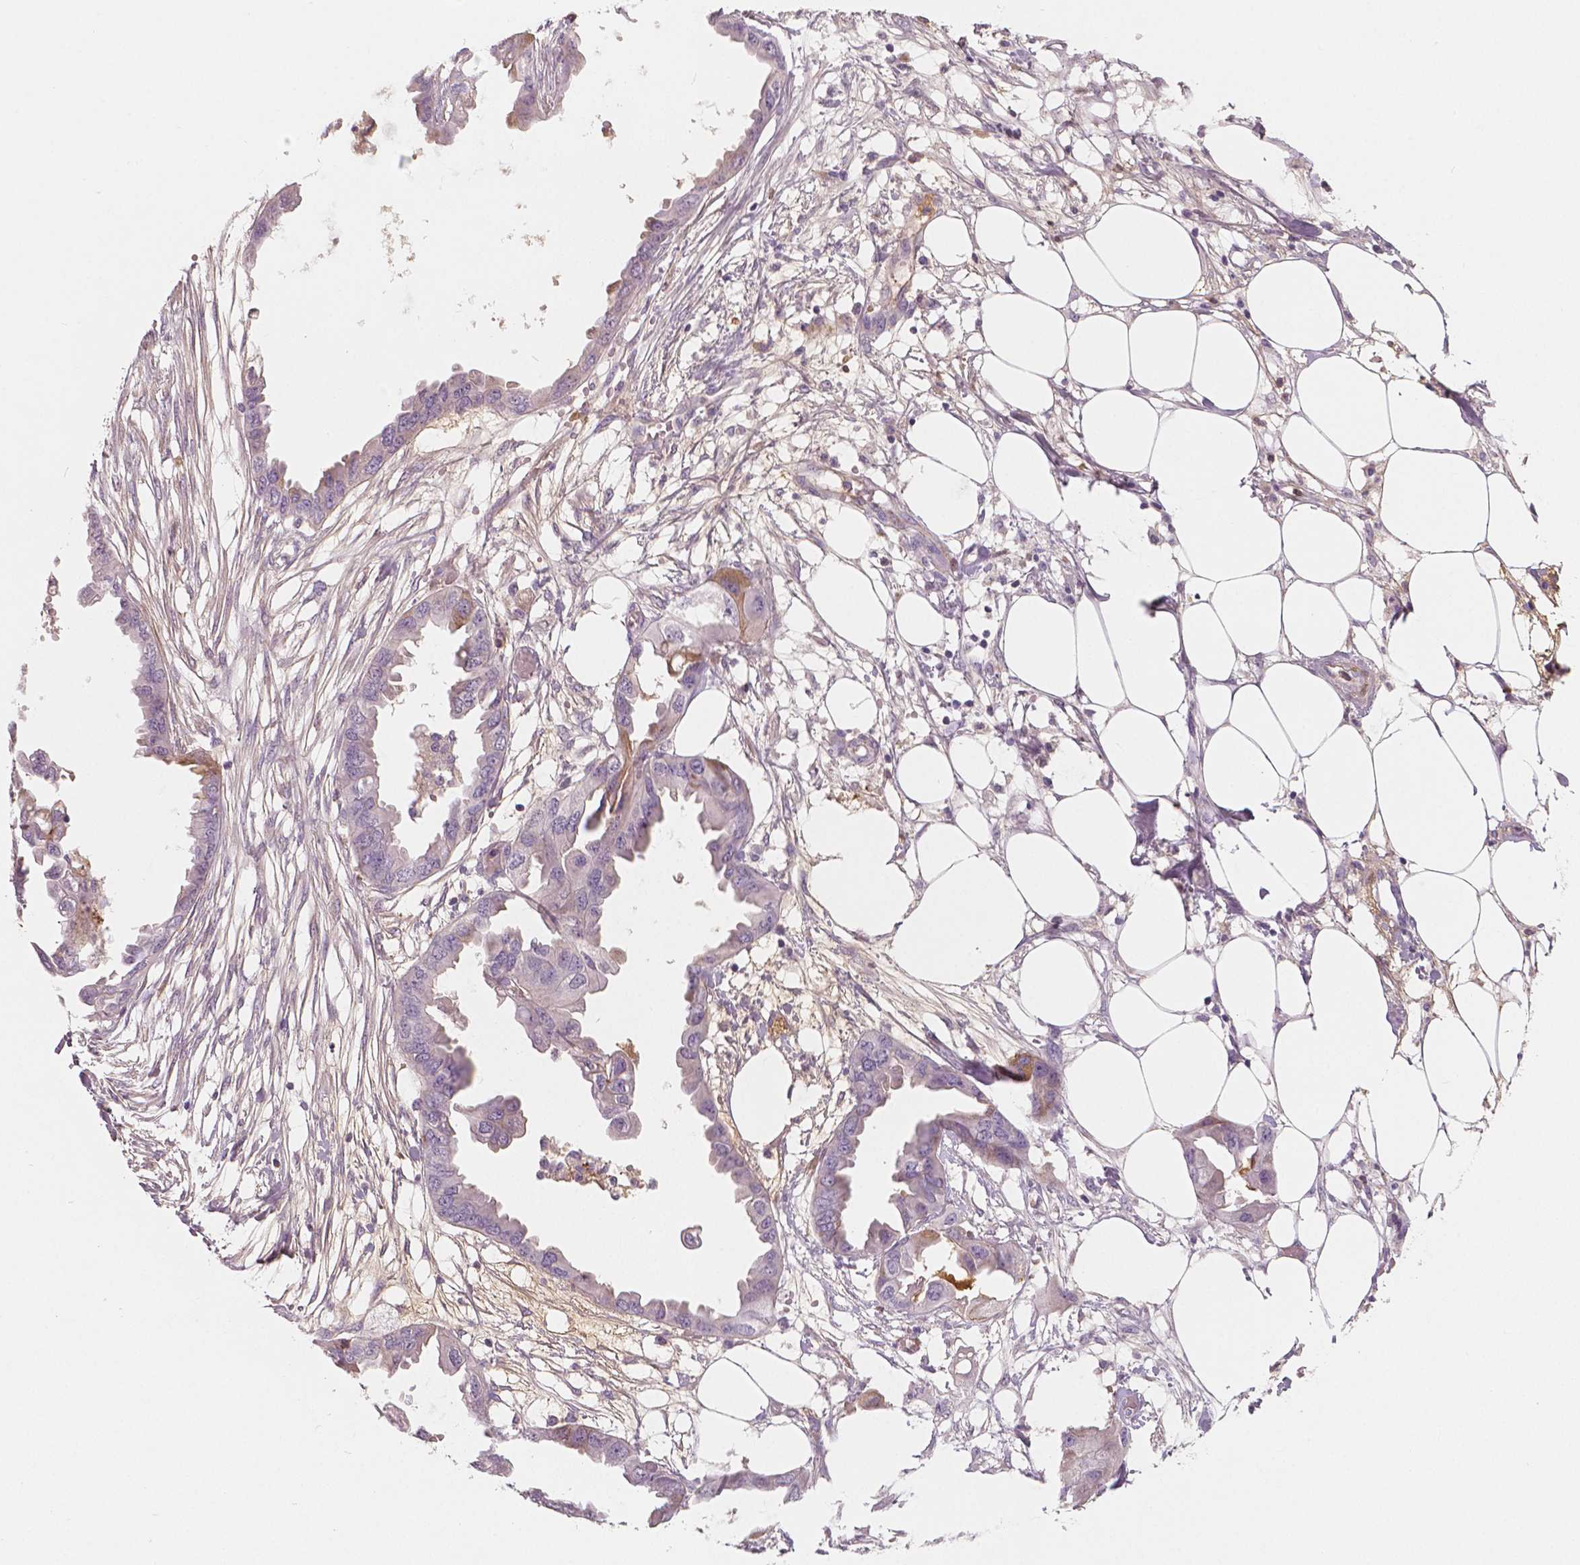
{"staining": {"intensity": "negative", "quantity": "none", "location": "none"}, "tissue": "endometrial cancer", "cell_type": "Tumor cells", "image_type": "cancer", "snomed": [{"axis": "morphology", "description": "Adenocarcinoma, NOS"}, {"axis": "morphology", "description": "Adenocarcinoma, metastatic, NOS"}, {"axis": "topography", "description": "Adipose tissue"}, {"axis": "topography", "description": "Endometrium"}], "caption": "IHC micrograph of neoplastic tissue: human endometrial cancer stained with DAB (3,3'-diaminobenzidine) shows no significant protein positivity in tumor cells.", "gene": "APOA4", "patient": {"sex": "female", "age": 67}}